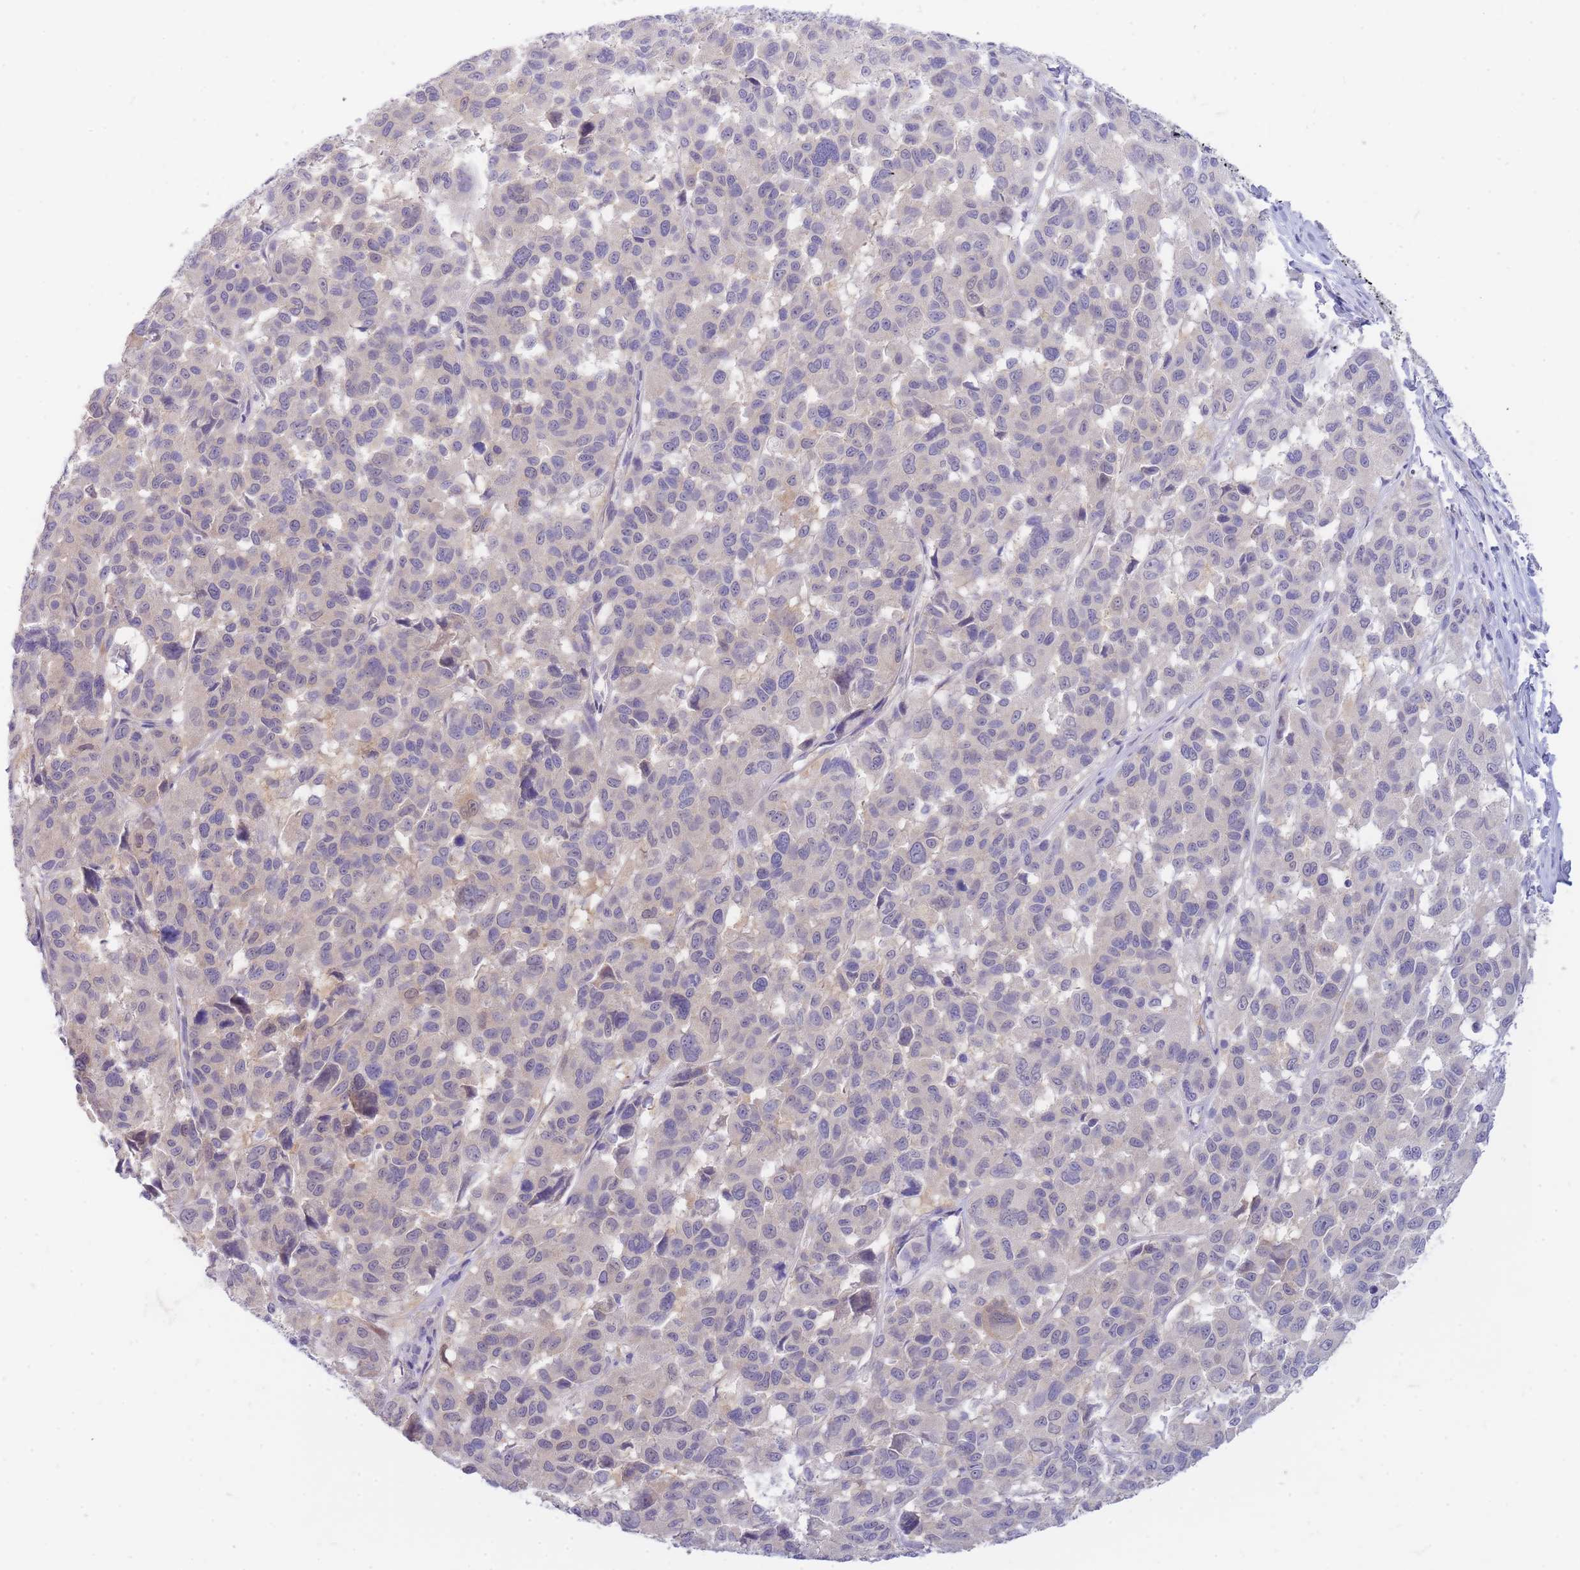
{"staining": {"intensity": "negative", "quantity": "none", "location": "none"}, "tissue": "melanoma", "cell_type": "Tumor cells", "image_type": "cancer", "snomed": [{"axis": "morphology", "description": "Malignant melanoma, NOS"}, {"axis": "topography", "description": "Skin"}], "caption": "Malignant melanoma stained for a protein using immunohistochemistry displays no expression tumor cells.", "gene": "SUGT1", "patient": {"sex": "female", "age": 66}}